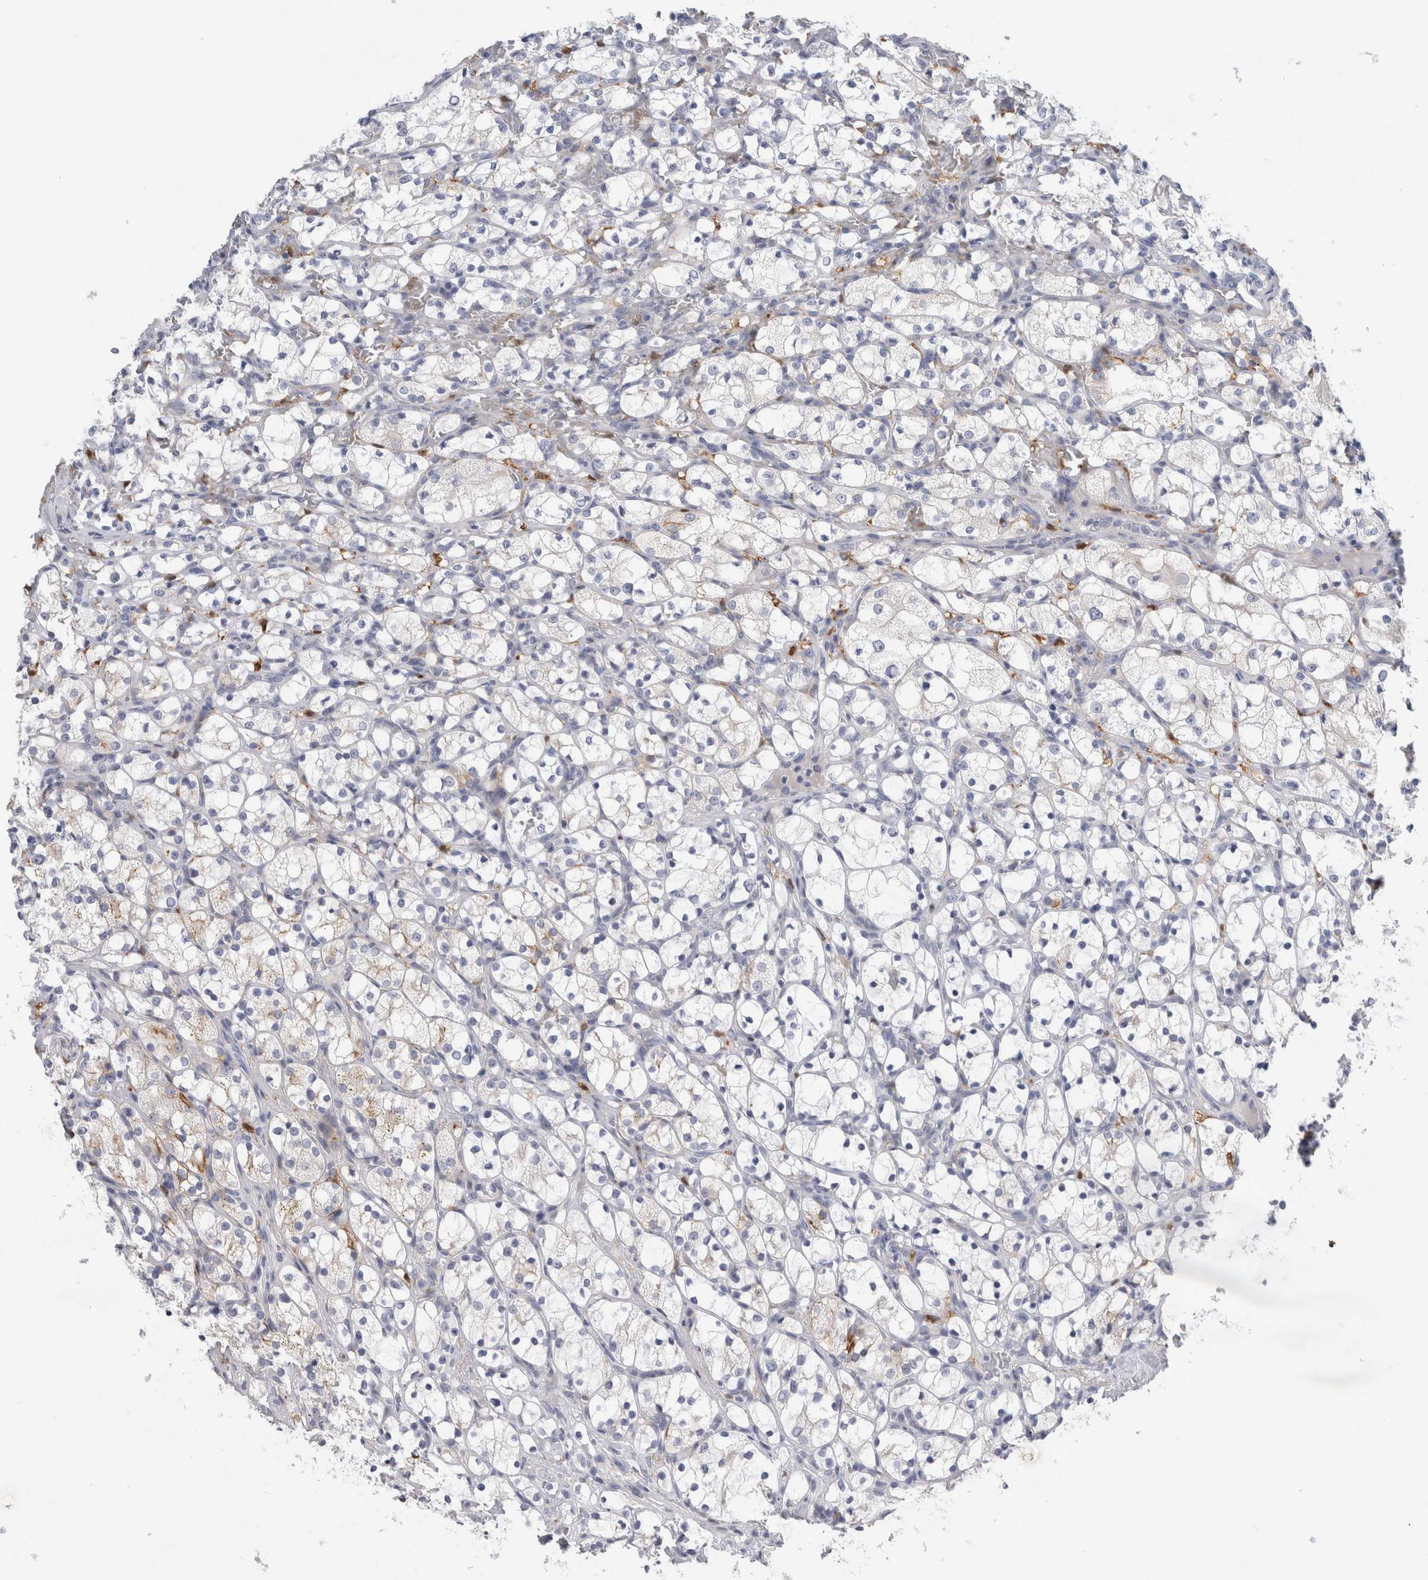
{"staining": {"intensity": "weak", "quantity": "<25%", "location": "cytoplasmic/membranous"}, "tissue": "renal cancer", "cell_type": "Tumor cells", "image_type": "cancer", "snomed": [{"axis": "morphology", "description": "Adenocarcinoma, NOS"}, {"axis": "topography", "description": "Kidney"}], "caption": "Tumor cells are negative for protein expression in human renal cancer.", "gene": "SLC20A2", "patient": {"sex": "female", "age": 69}}